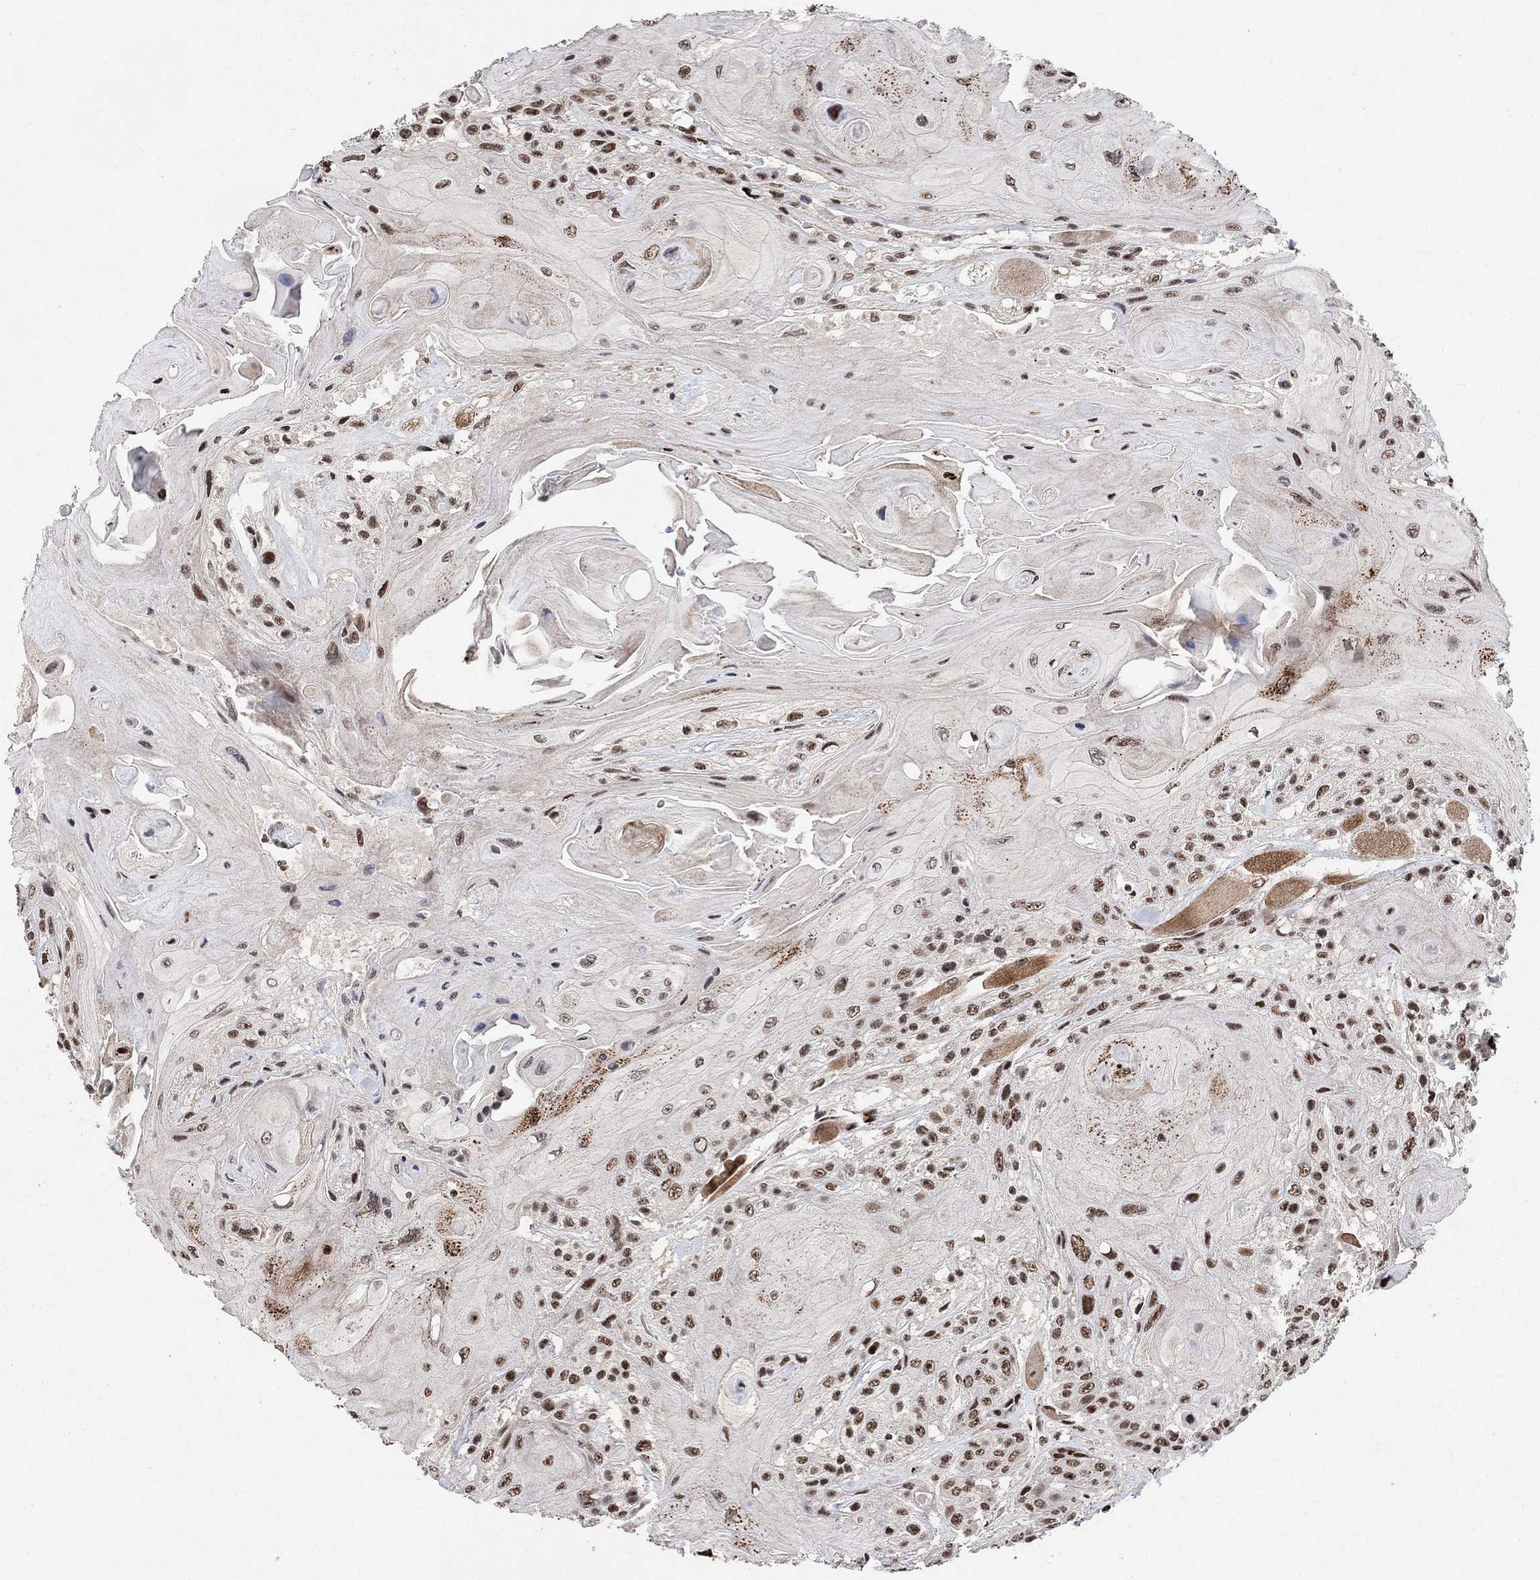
{"staining": {"intensity": "strong", "quantity": ">75%", "location": "nuclear"}, "tissue": "head and neck cancer", "cell_type": "Tumor cells", "image_type": "cancer", "snomed": [{"axis": "morphology", "description": "Squamous cell carcinoma, NOS"}, {"axis": "topography", "description": "Head-Neck"}], "caption": "A high-resolution photomicrograph shows immunohistochemistry staining of head and neck squamous cell carcinoma, which demonstrates strong nuclear positivity in about >75% of tumor cells.", "gene": "E4F1", "patient": {"sex": "female", "age": 59}}